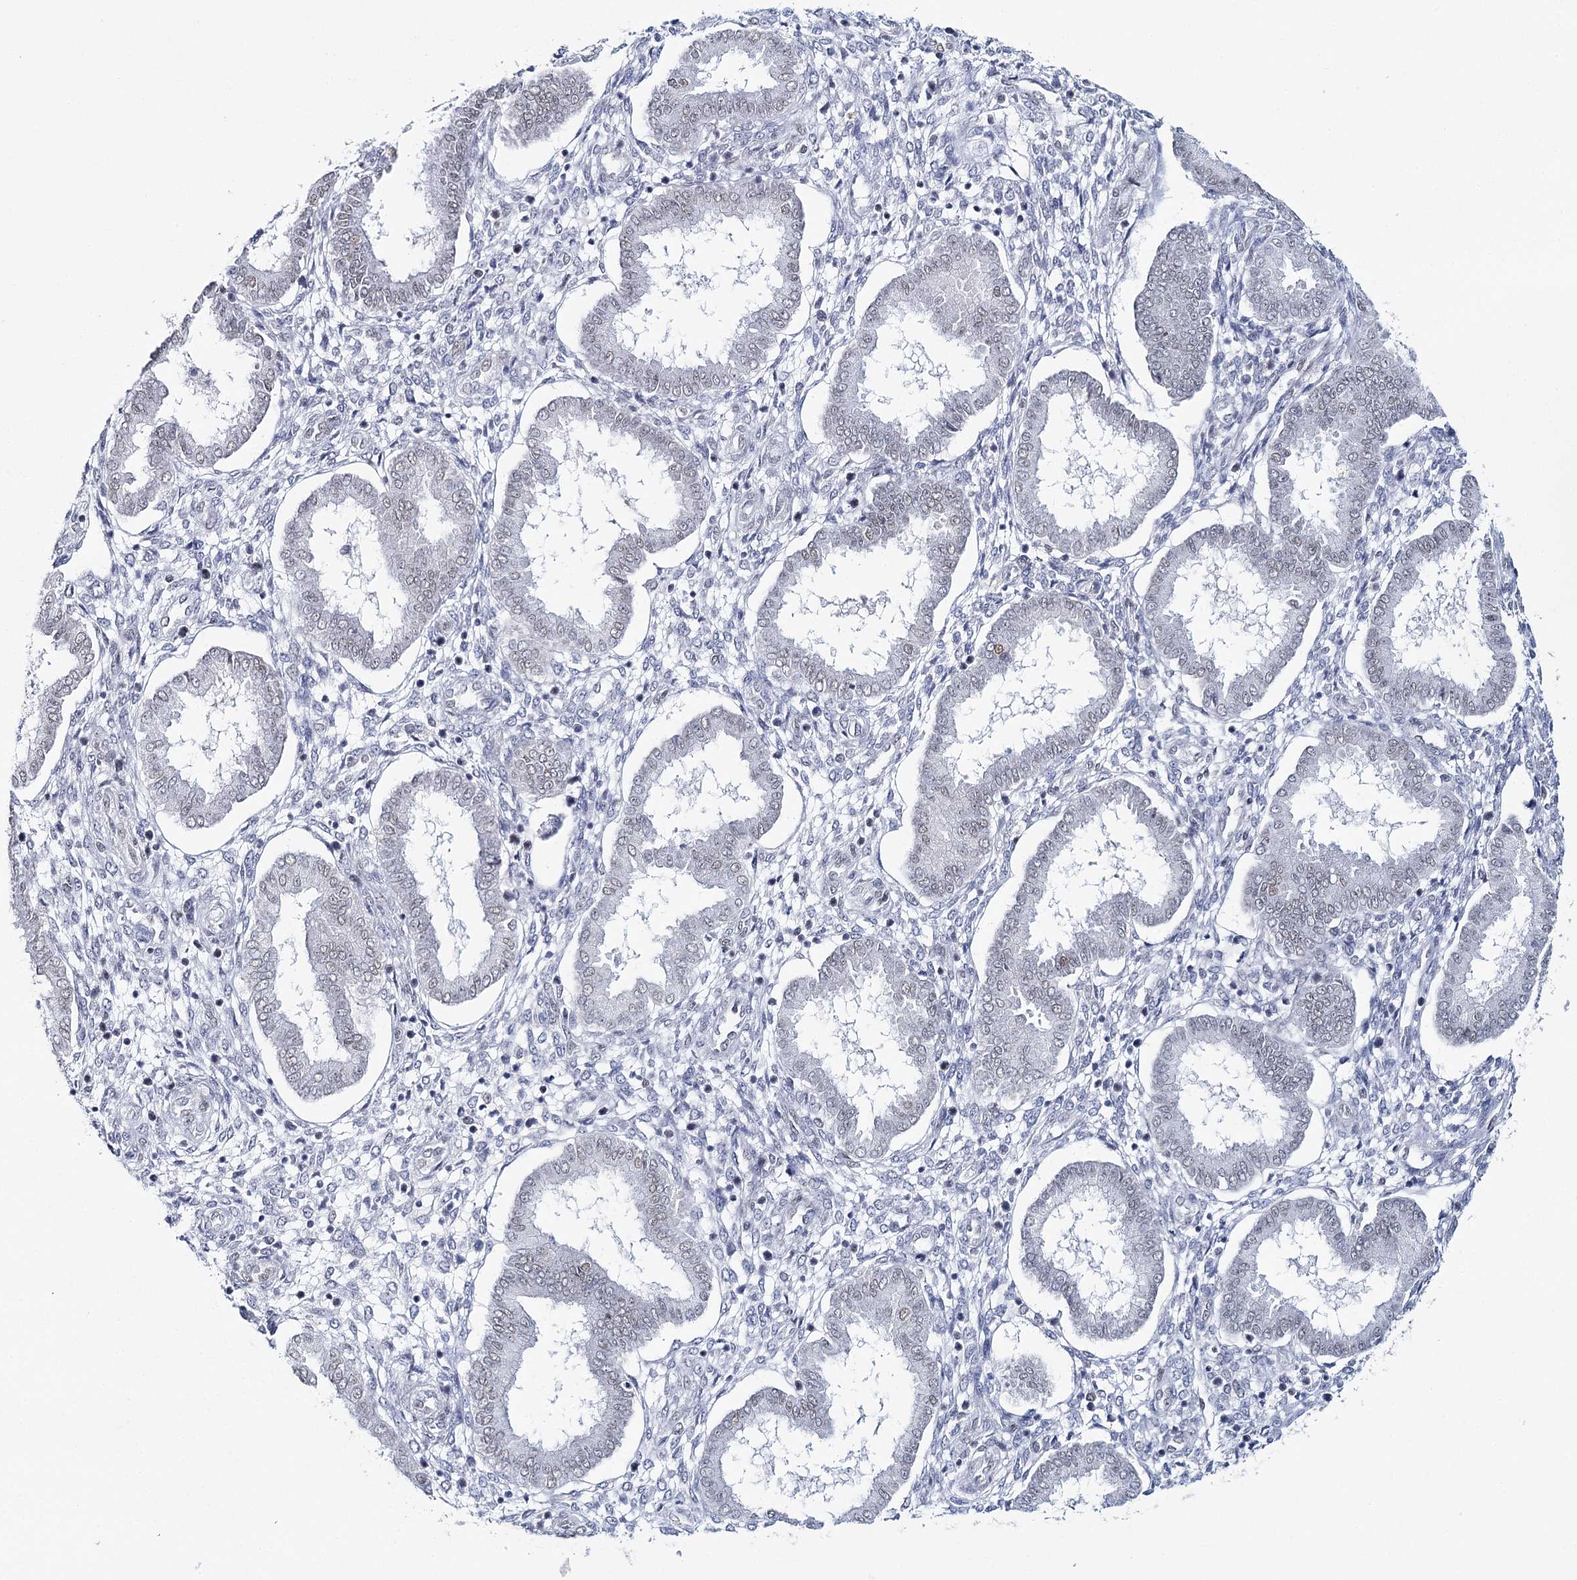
{"staining": {"intensity": "negative", "quantity": "none", "location": "none"}, "tissue": "endometrium", "cell_type": "Cells in endometrial stroma", "image_type": "normal", "snomed": [{"axis": "morphology", "description": "Normal tissue, NOS"}, {"axis": "topography", "description": "Endometrium"}], "caption": "The micrograph reveals no significant expression in cells in endometrial stroma of endometrium. (Stains: DAB immunohistochemistry with hematoxylin counter stain, Microscopy: brightfield microscopy at high magnification).", "gene": "ZC3H8", "patient": {"sex": "female", "age": 24}}